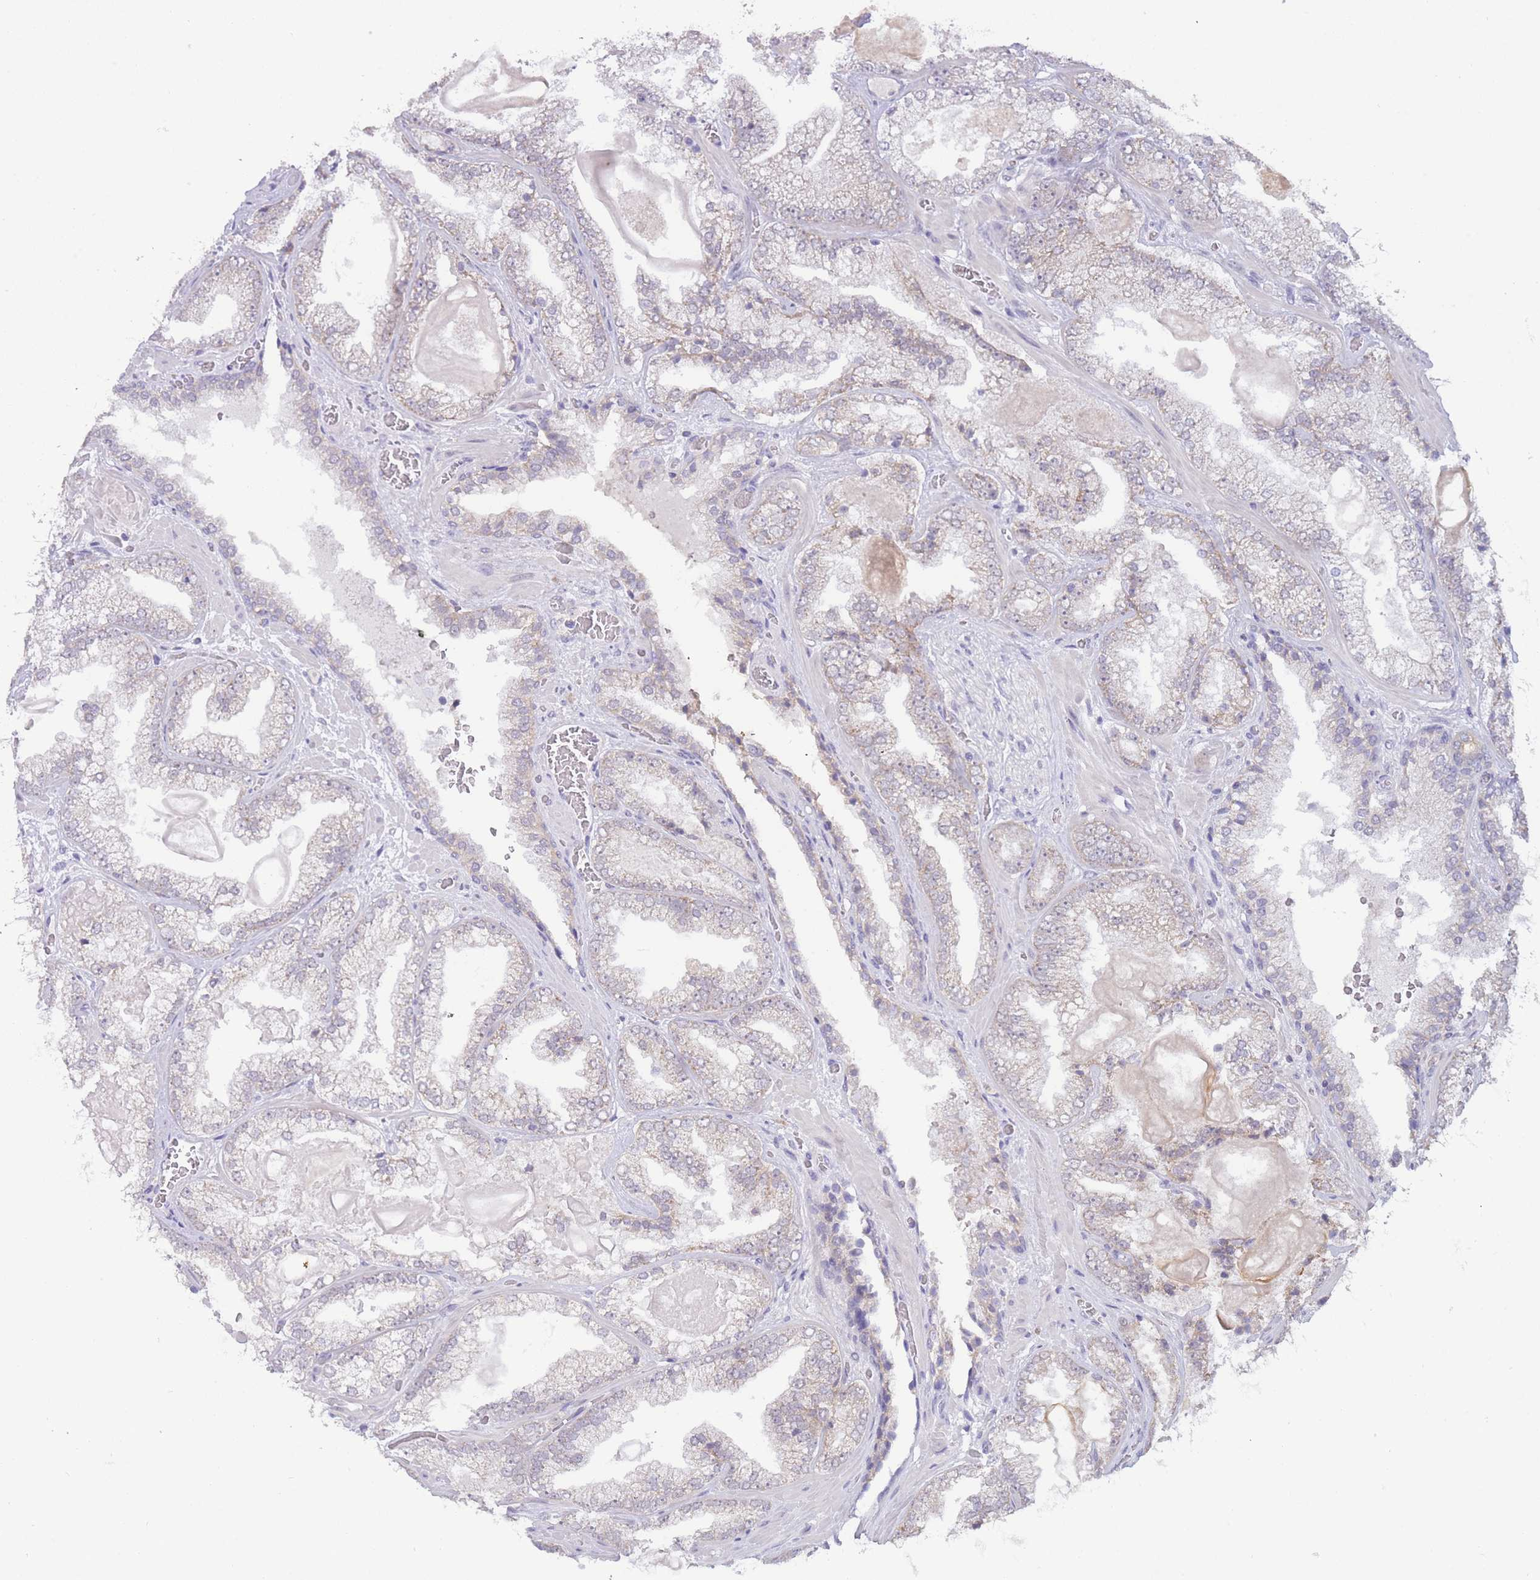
{"staining": {"intensity": "negative", "quantity": "none", "location": "none"}, "tissue": "prostate cancer", "cell_type": "Tumor cells", "image_type": "cancer", "snomed": [{"axis": "morphology", "description": "Adenocarcinoma, Low grade"}, {"axis": "topography", "description": "Prostate"}], "caption": "Immunohistochemistry (IHC) of prostate cancer (adenocarcinoma (low-grade)) displays no staining in tumor cells.", "gene": "GOLGA6L25", "patient": {"sex": "male", "age": 57}}